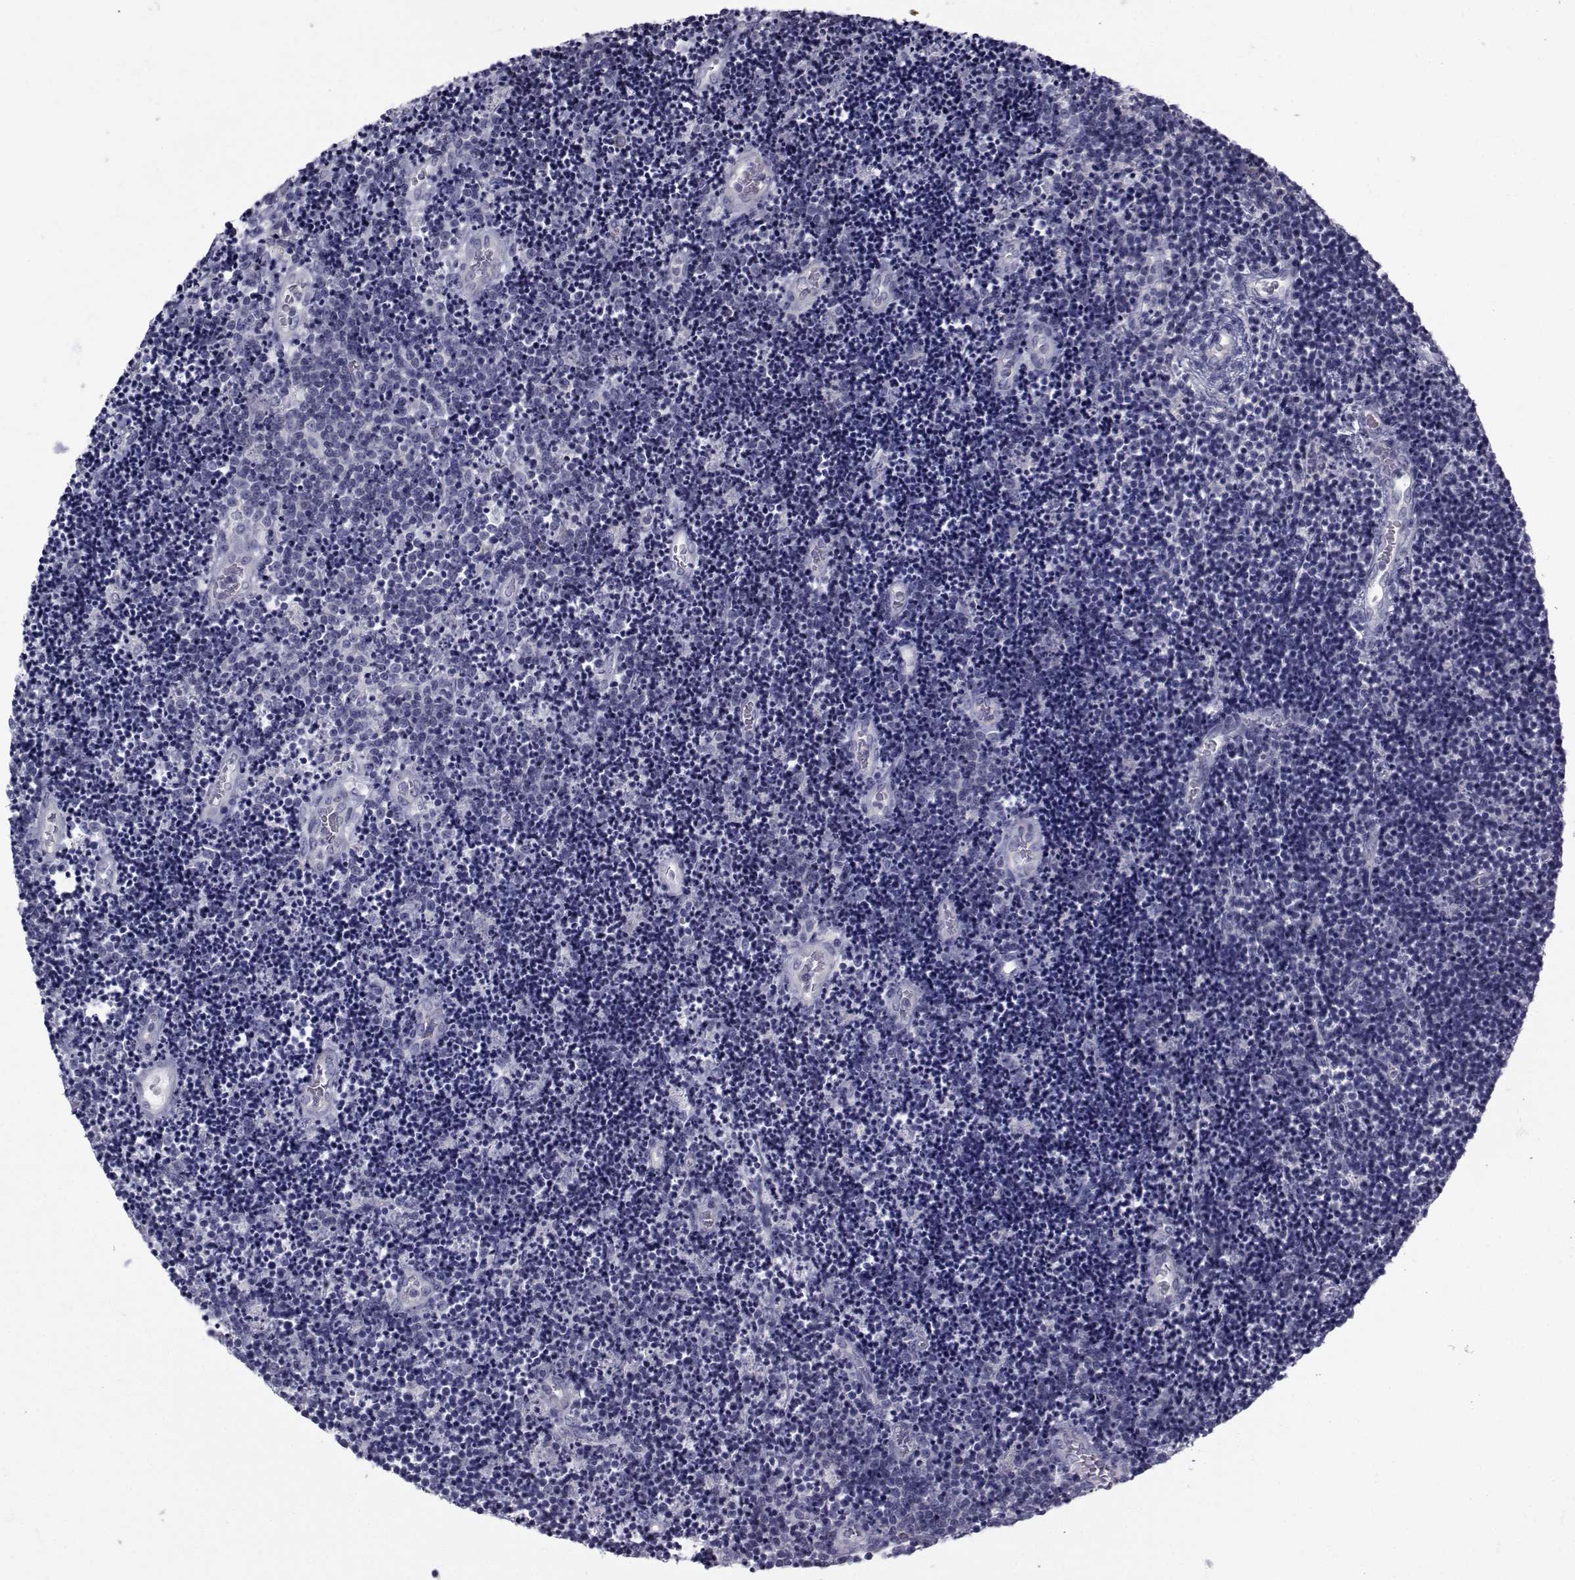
{"staining": {"intensity": "negative", "quantity": "none", "location": "none"}, "tissue": "lymphoma", "cell_type": "Tumor cells", "image_type": "cancer", "snomed": [{"axis": "morphology", "description": "Malignant lymphoma, non-Hodgkin's type, Low grade"}, {"axis": "topography", "description": "Brain"}], "caption": "IHC of lymphoma exhibits no positivity in tumor cells.", "gene": "FDXR", "patient": {"sex": "female", "age": 66}}